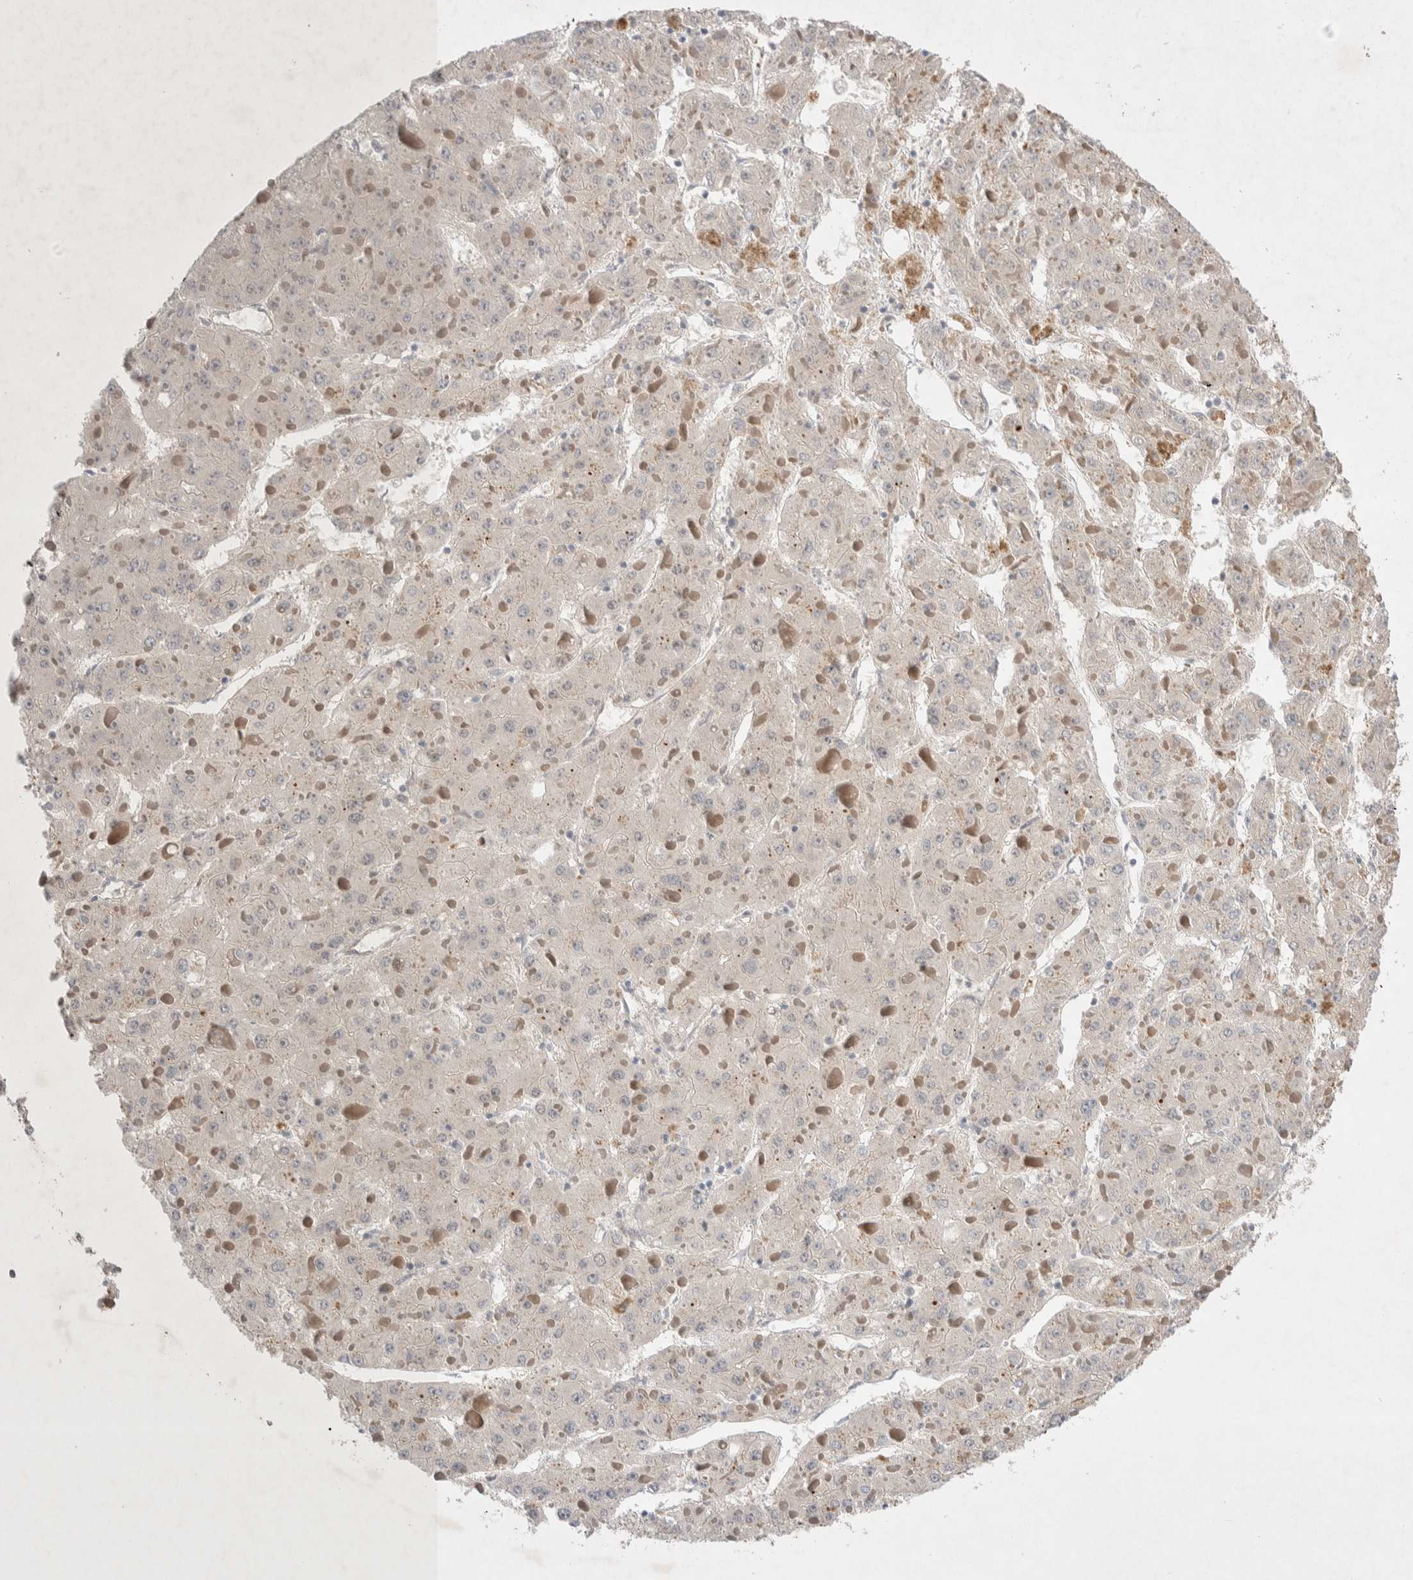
{"staining": {"intensity": "negative", "quantity": "none", "location": "none"}, "tissue": "liver cancer", "cell_type": "Tumor cells", "image_type": "cancer", "snomed": [{"axis": "morphology", "description": "Carcinoma, Hepatocellular, NOS"}, {"axis": "topography", "description": "Liver"}], "caption": "Tumor cells show no significant expression in liver cancer. (DAB (3,3'-diaminobenzidine) immunohistochemistry (IHC) with hematoxylin counter stain).", "gene": "ZNF704", "patient": {"sex": "female", "age": 73}}